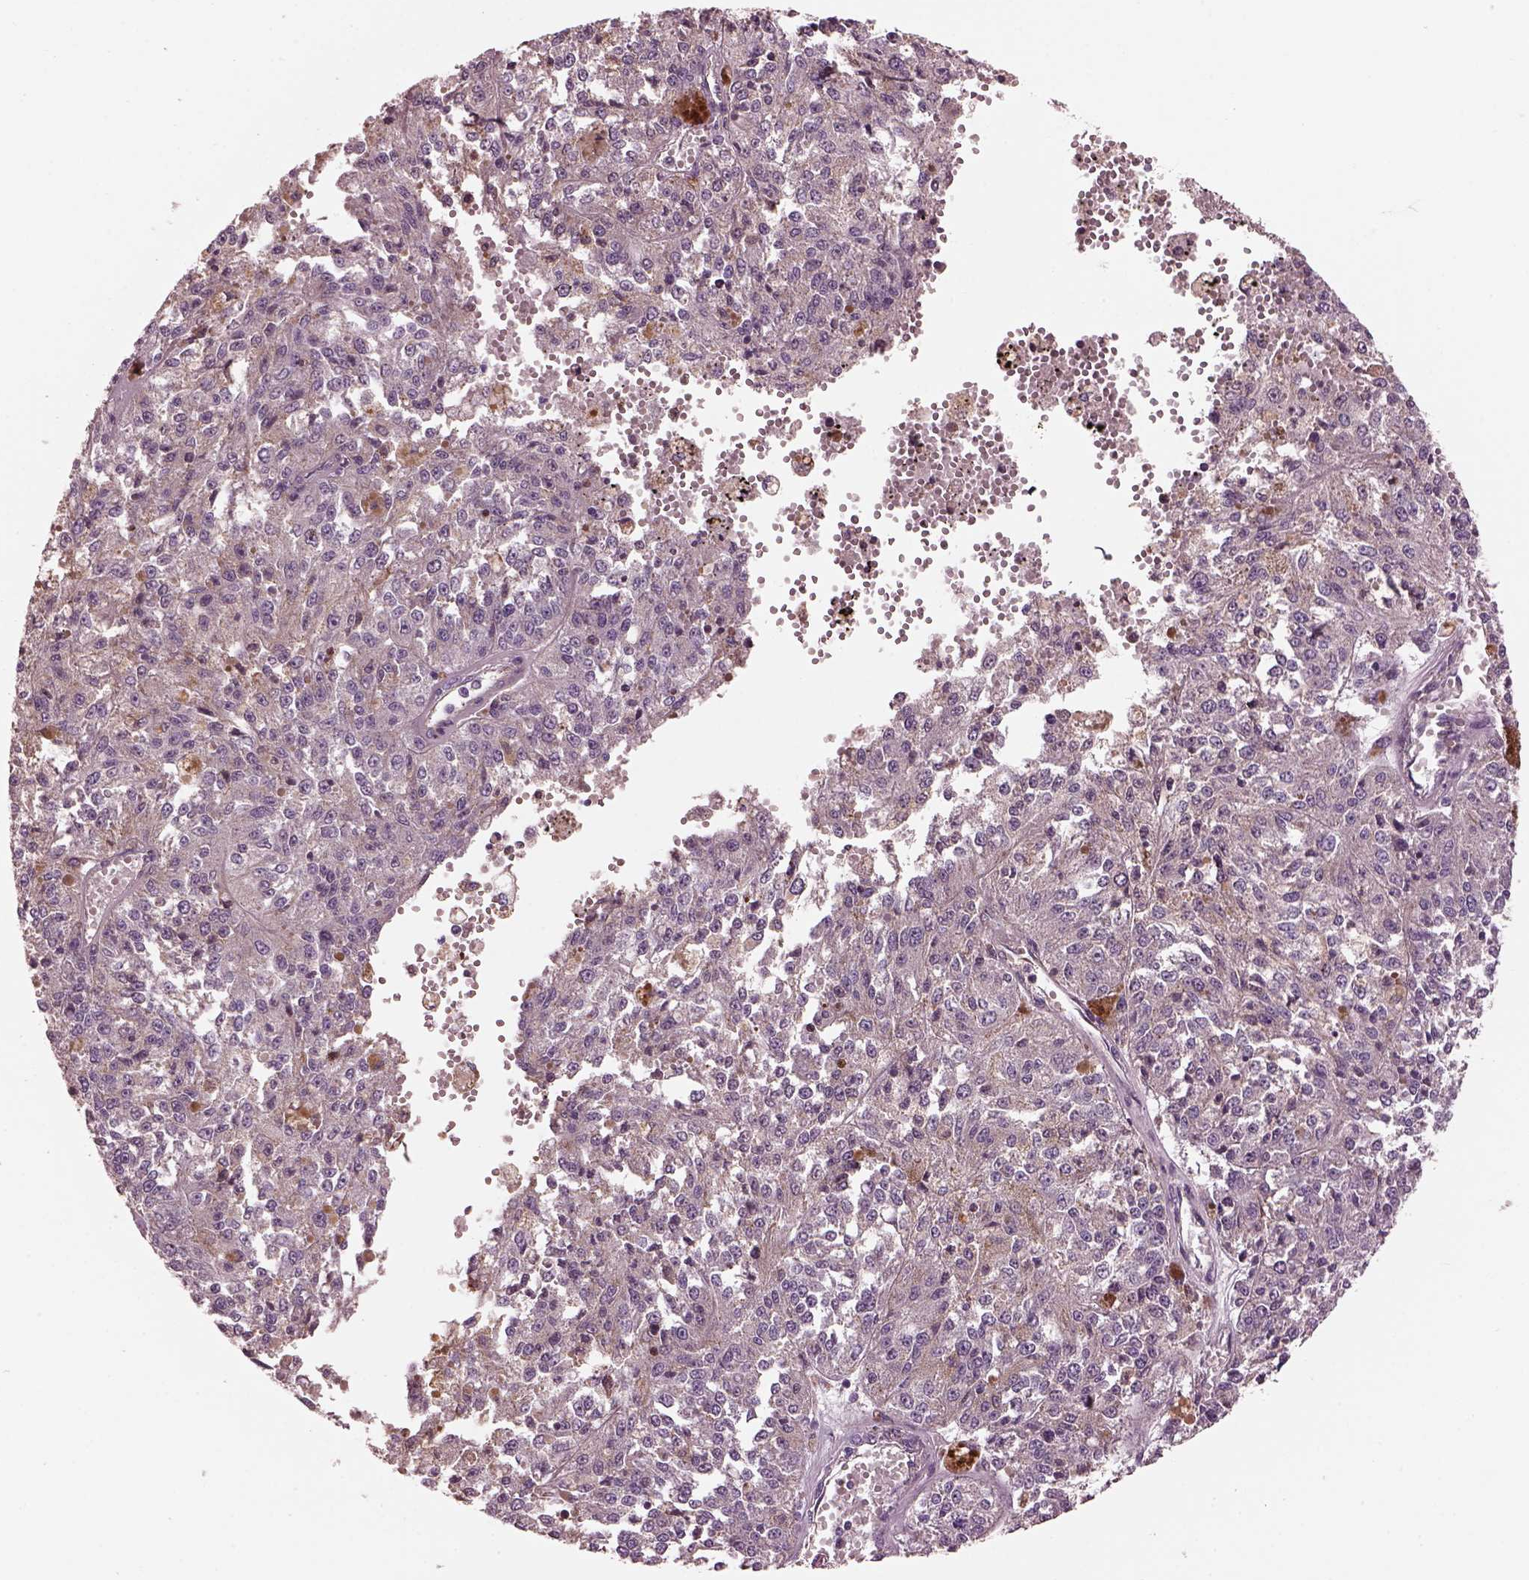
{"staining": {"intensity": "negative", "quantity": "none", "location": "none"}, "tissue": "melanoma", "cell_type": "Tumor cells", "image_type": "cancer", "snomed": [{"axis": "morphology", "description": "Malignant melanoma, Metastatic site"}, {"axis": "topography", "description": "Lymph node"}], "caption": "This is an IHC image of human melanoma. There is no staining in tumor cells.", "gene": "SRI", "patient": {"sex": "female", "age": 64}}